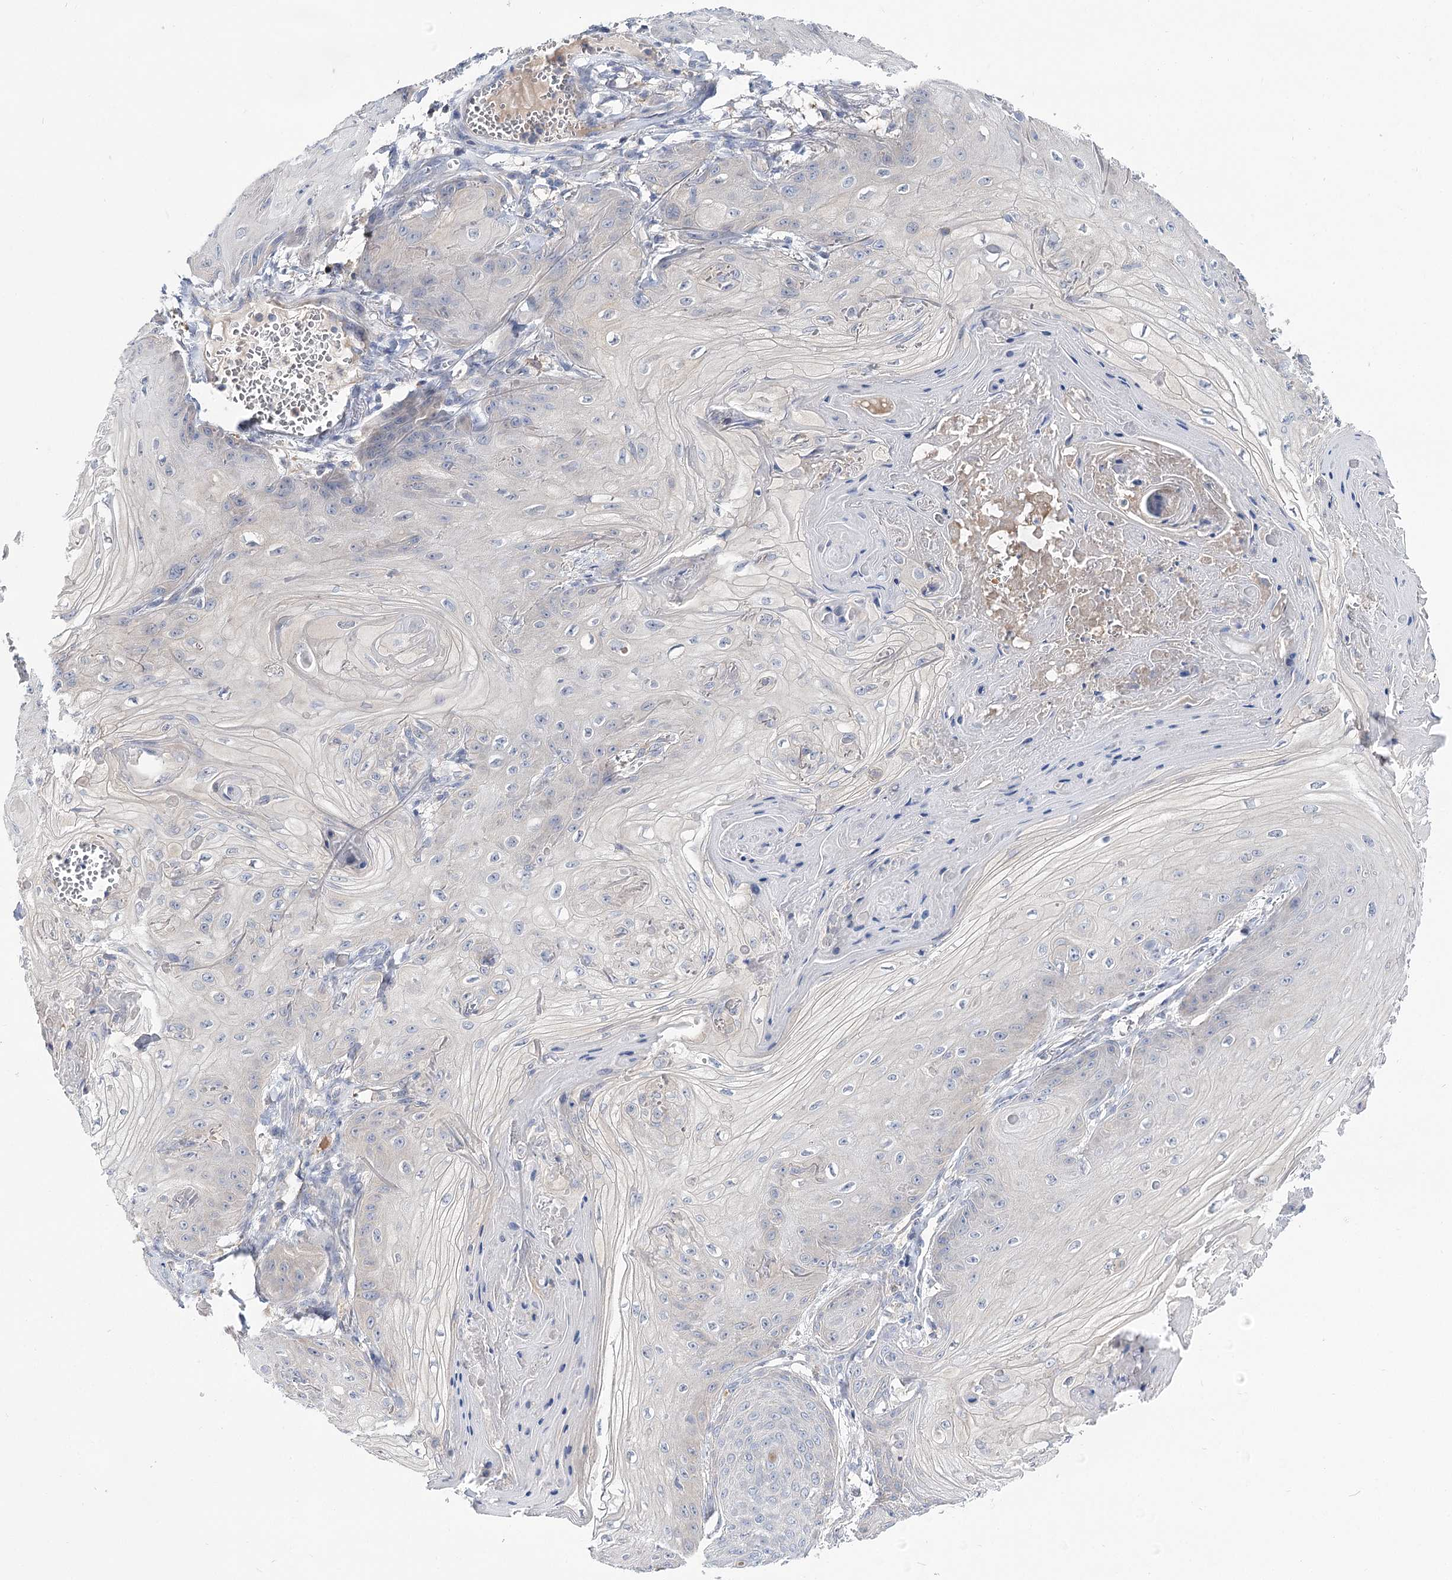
{"staining": {"intensity": "negative", "quantity": "none", "location": "none"}, "tissue": "skin cancer", "cell_type": "Tumor cells", "image_type": "cancer", "snomed": [{"axis": "morphology", "description": "Squamous cell carcinoma, NOS"}, {"axis": "topography", "description": "Skin"}], "caption": "An IHC micrograph of squamous cell carcinoma (skin) is shown. There is no staining in tumor cells of squamous cell carcinoma (skin).", "gene": "UGP2", "patient": {"sex": "male", "age": 74}}